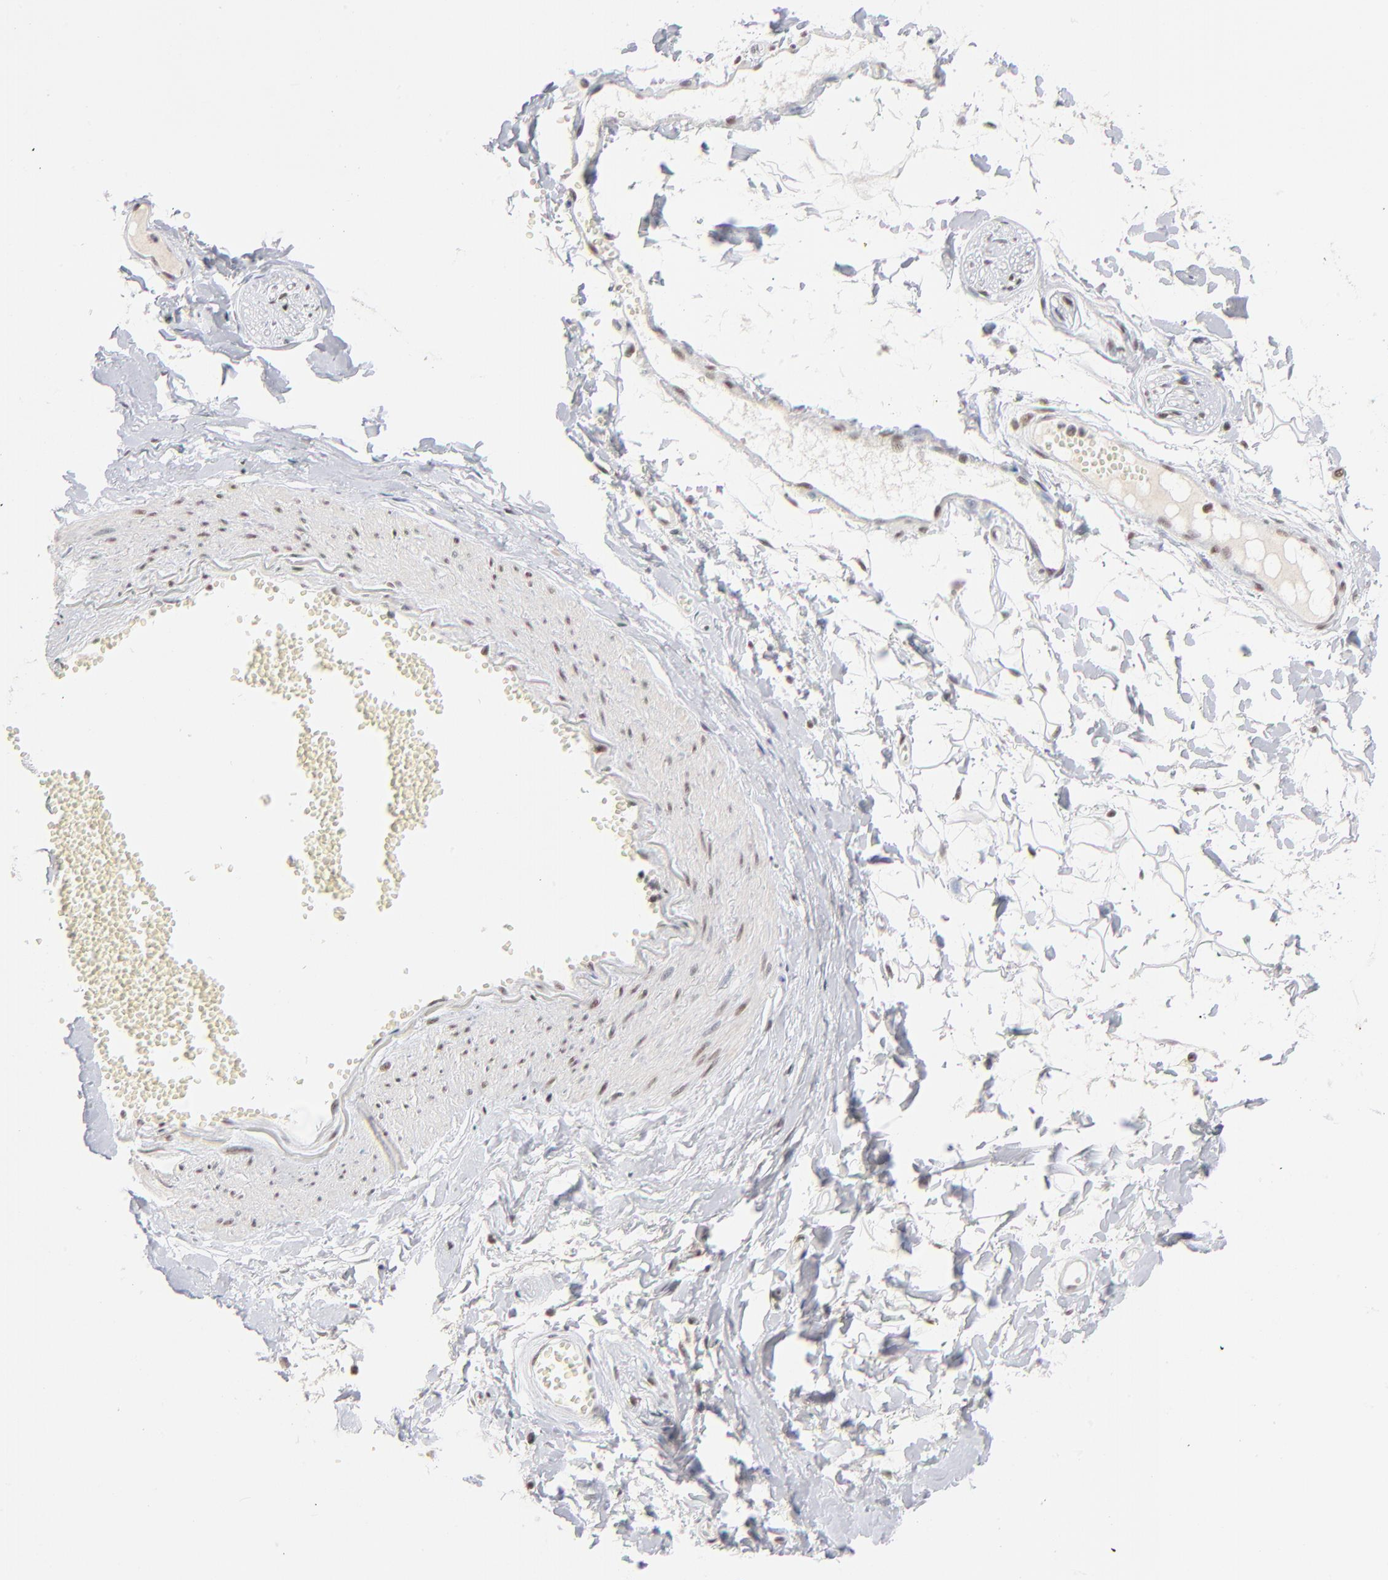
{"staining": {"intensity": "negative", "quantity": "none", "location": "none"}, "tissue": "adipose tissue", "cell_type": "Adipocytes", "image_type": "normal", "snomed": [{"axis": "morphology", "description": "Normal tissue, NOS"}, {"axis": "morphology", "description": "Inflammation, NOS"}, {"axis": "topography", "description": "Salivary gland"}, {"axis": "topography", "description": "Peripheral nerve tissue"}], "caption": "Immunohistochemistry (IHC) histopathology image of unremarkable adipose tissue: human adipose tissue stained with DAB (3,3'-diaminobenzidine) displays no significant protein positivity in adipocytes.", "gene": "ZNF143", "patient": {"sex": "female", "age": 75}}